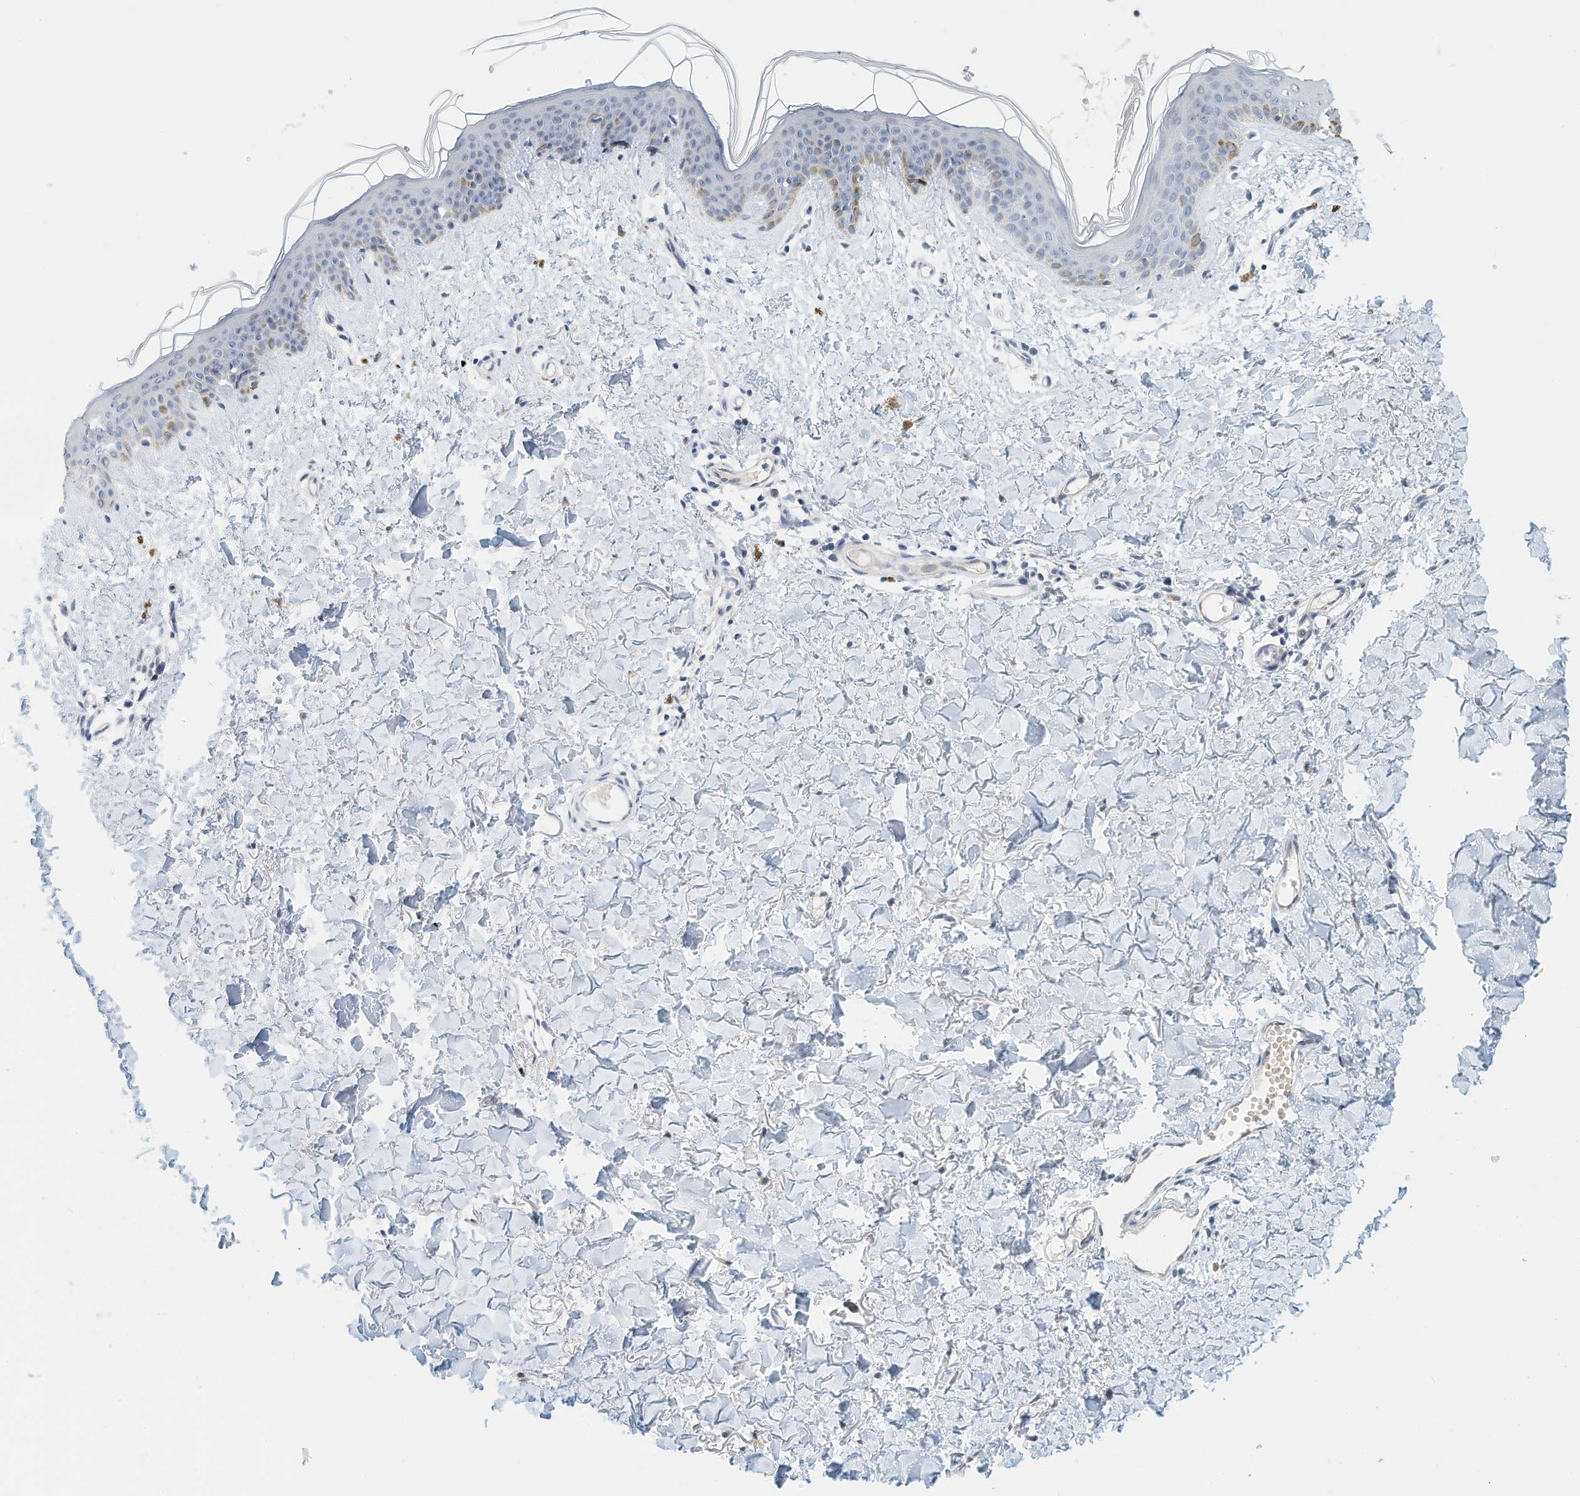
{"staining": {"intensity": "negative", "quantity": "none", "location": "none"}, "tissue": "skin", "cell_type": "Fibroblasts", "image_type": "normal", "snomed": [{"axis": "morphology", "description": "Normal tissue, NOS"}, {"axis": "topography", "description": "Skin"}], "caption": "A micrograph of skin stained for a protein reveals no brown staining in fibroblasts.", "gene": "ARHGAP28", "patient": {"sex": "female", "age": 46}}